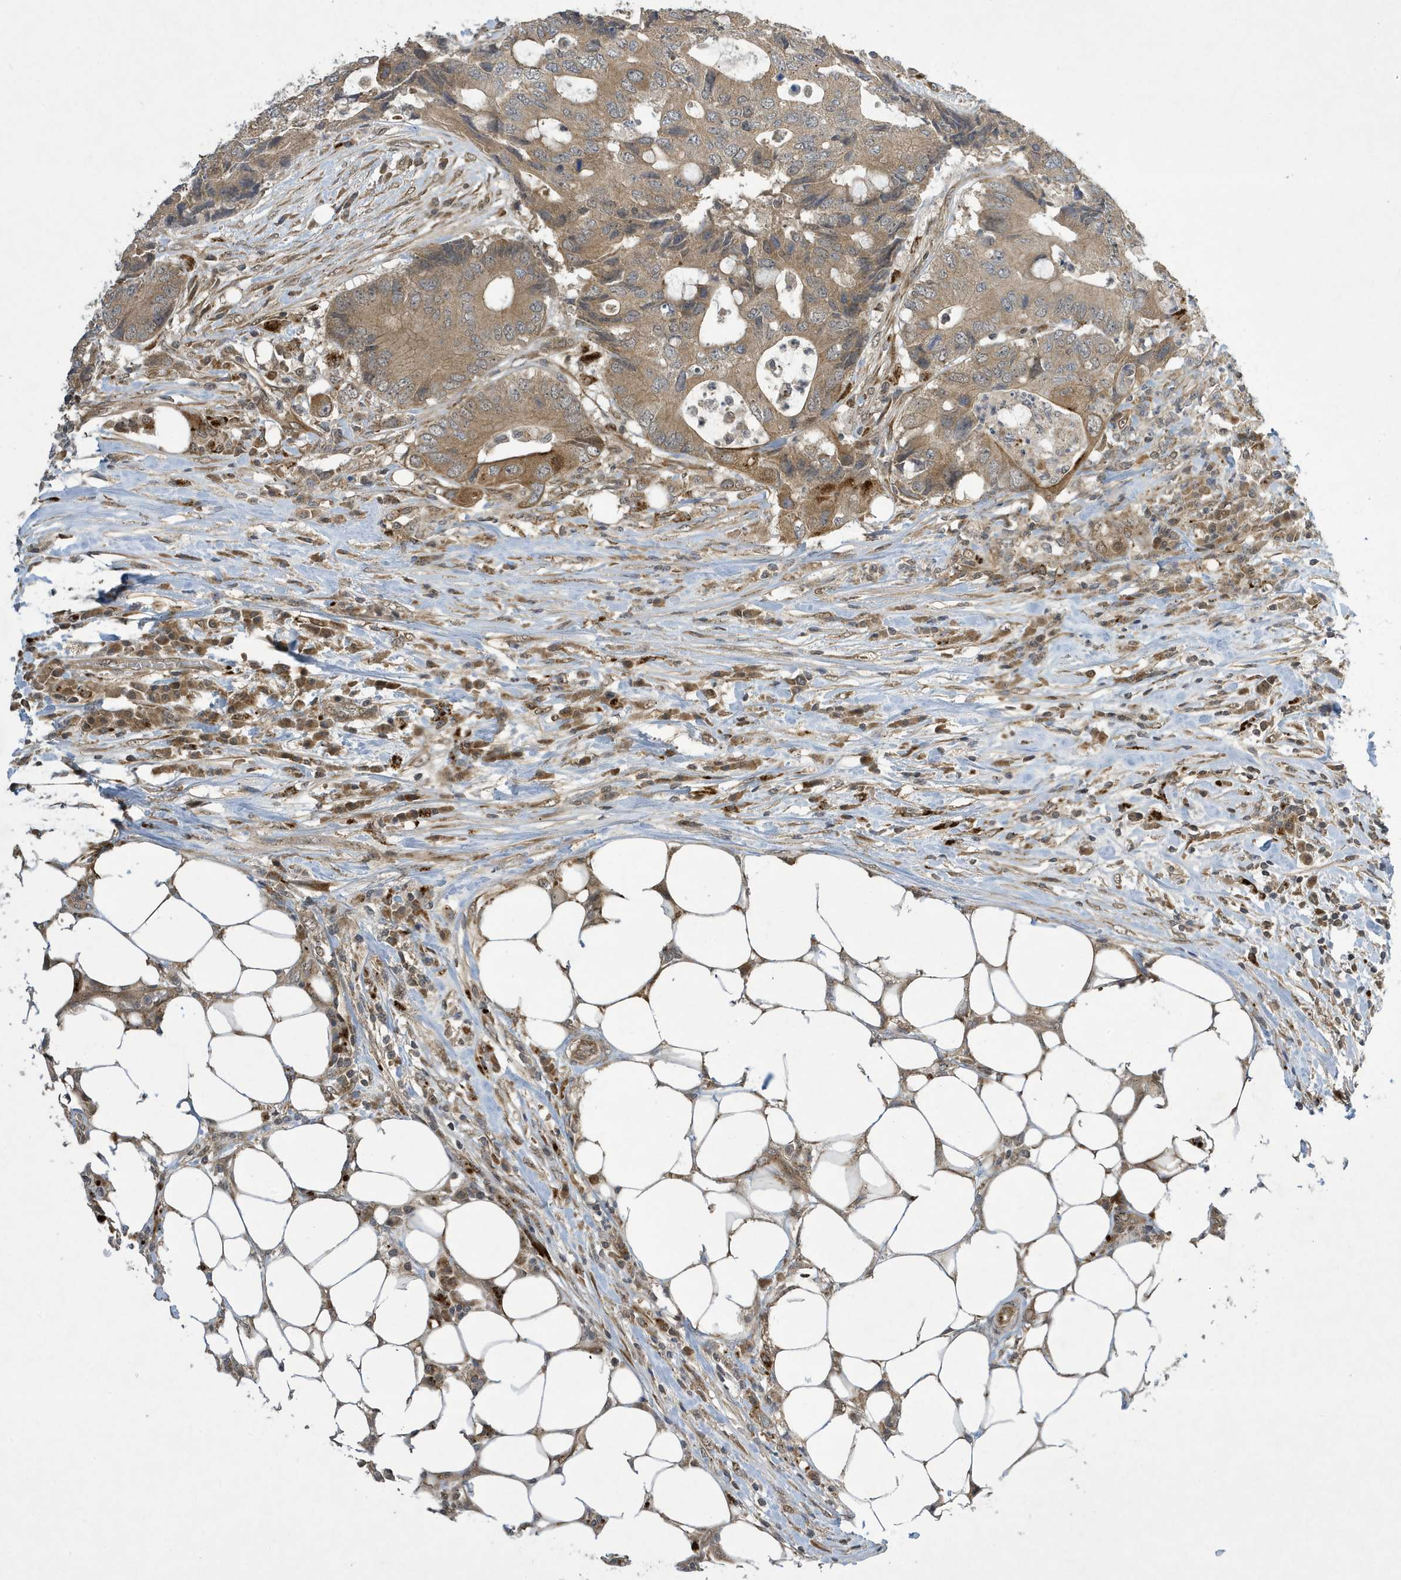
{"staining": {"intensity": "moderate", "quantity": "<25%", "location": "cytoplasmic/membranous"}, "tissue": "colorectal cancer", "cell_type": "Tumor cells", "image_type": "cancer", "snomed": [{"axis": "morphology", "description": "Adenocarcinoma, NOS"}, {"axis": "topography", "description": "Colon"}], "caption": "Brown immunohistochemical staining in colorectal cancer (adenocarcinoma) displays moderate cytoplasmic/membranous staining in about <25% of tumor cells. The staining was performed using DAB to visualize the protein expression in brown, while the nuclei were stained in blue with hematoxylin (Magnification: 20x).", "gene": "NCOA7", "patient": {"sex": "male", "age": 71}}